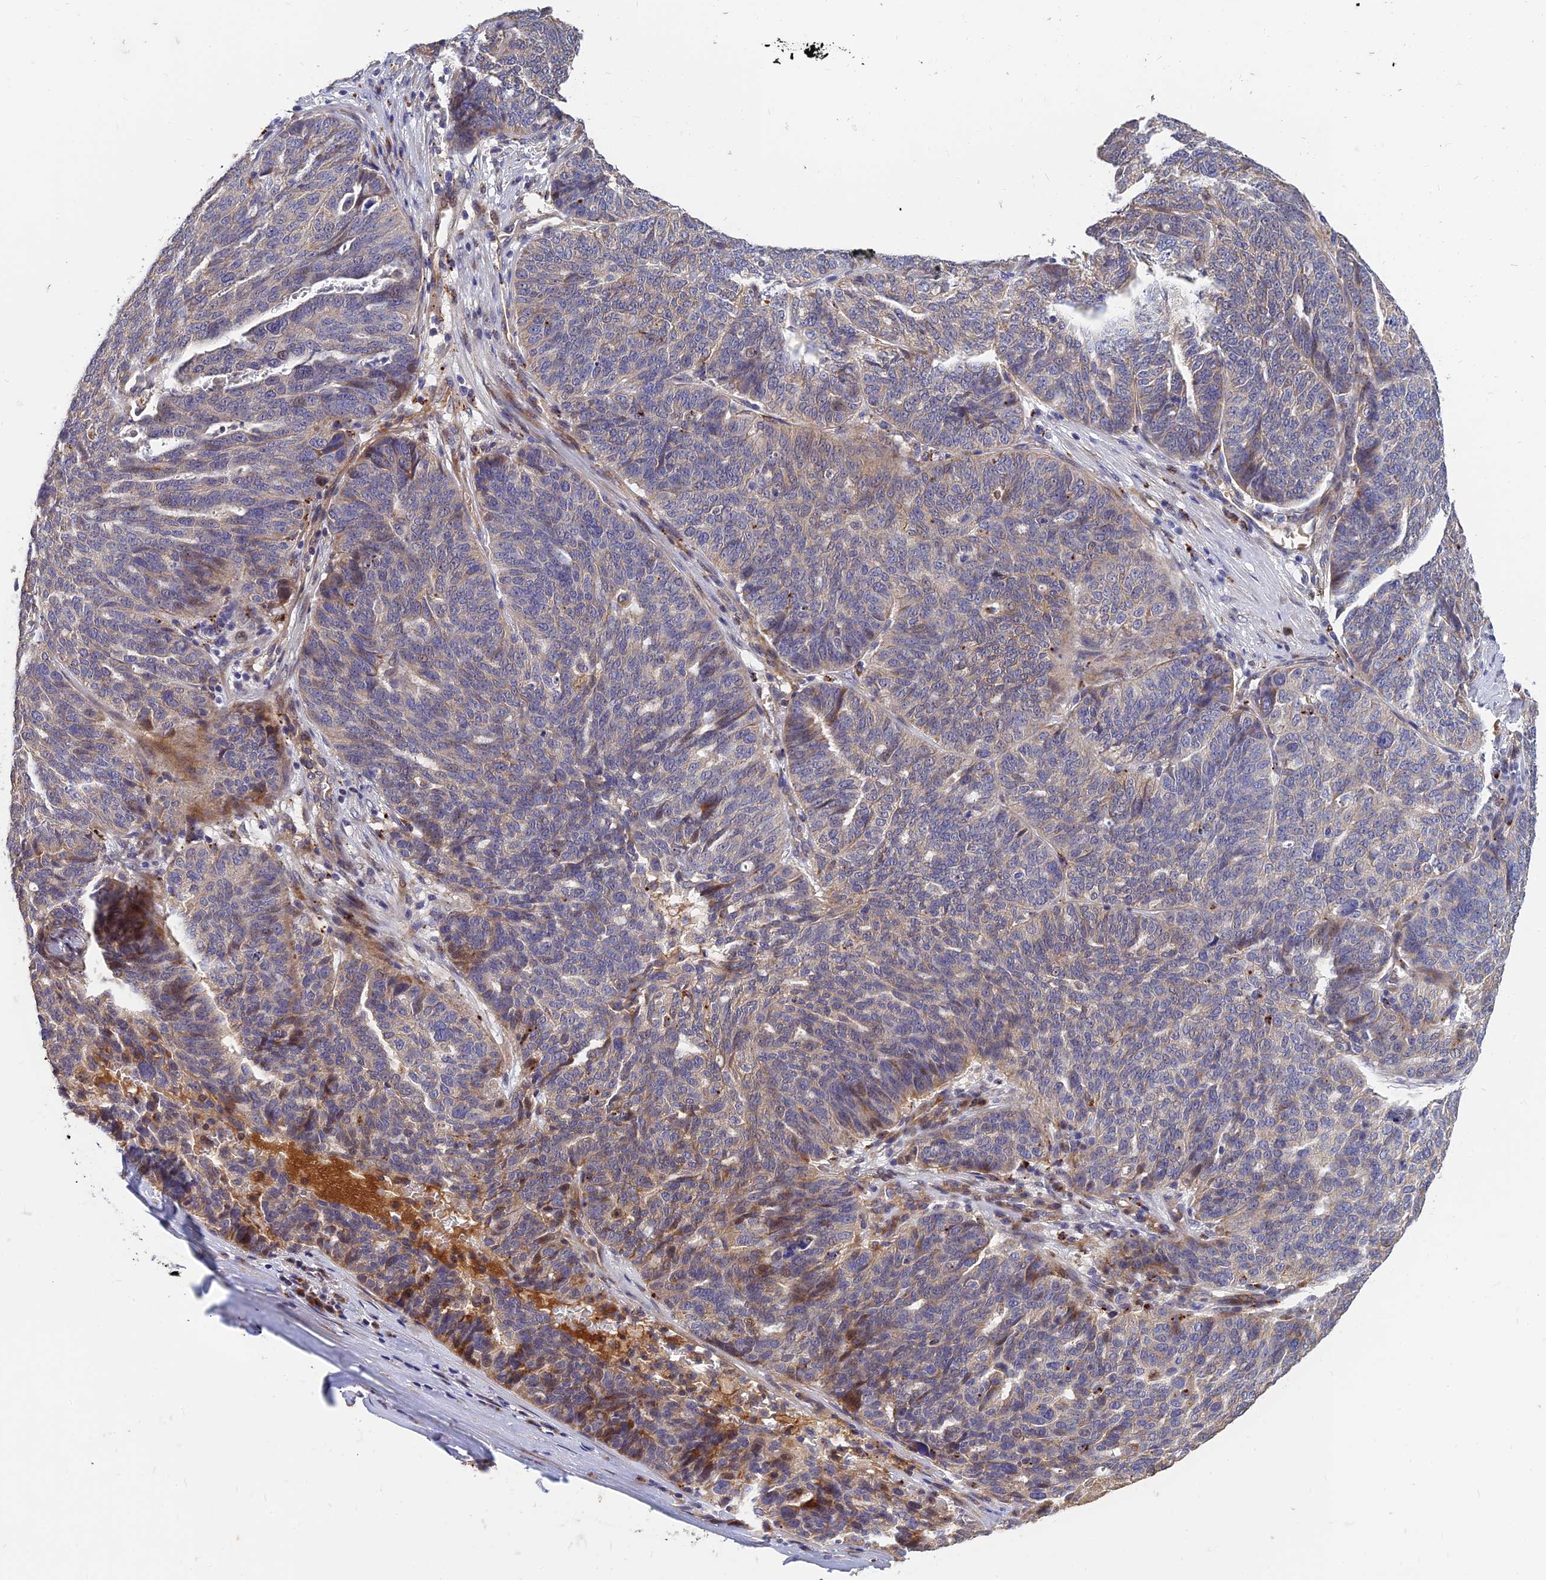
{"staining": {"intensity": "weak", "quantity": "<25%", "location": "cytoplasmic/membranous"}, "tissue": "ovarian cancer", "cell_type": "Tumor cells", "image_type": "cancer", "snomed": [{"axis": "morphology", "description": "Cystadenocarcinoma, serous, NOS"}, {"axis": "topography", "description": "Ovary"}], "caption": "A high-resolution histopathology image shows immunohistochemistry staining of ovarian cancer (serous cystadenocarcinoma), which demonstrates no significant positivity in tumor cells. (DAB immunohistochemistry with hematoxylin counter stain).", "gene": "MRPL35", "patient": {"sex": "female", "age": 59}}